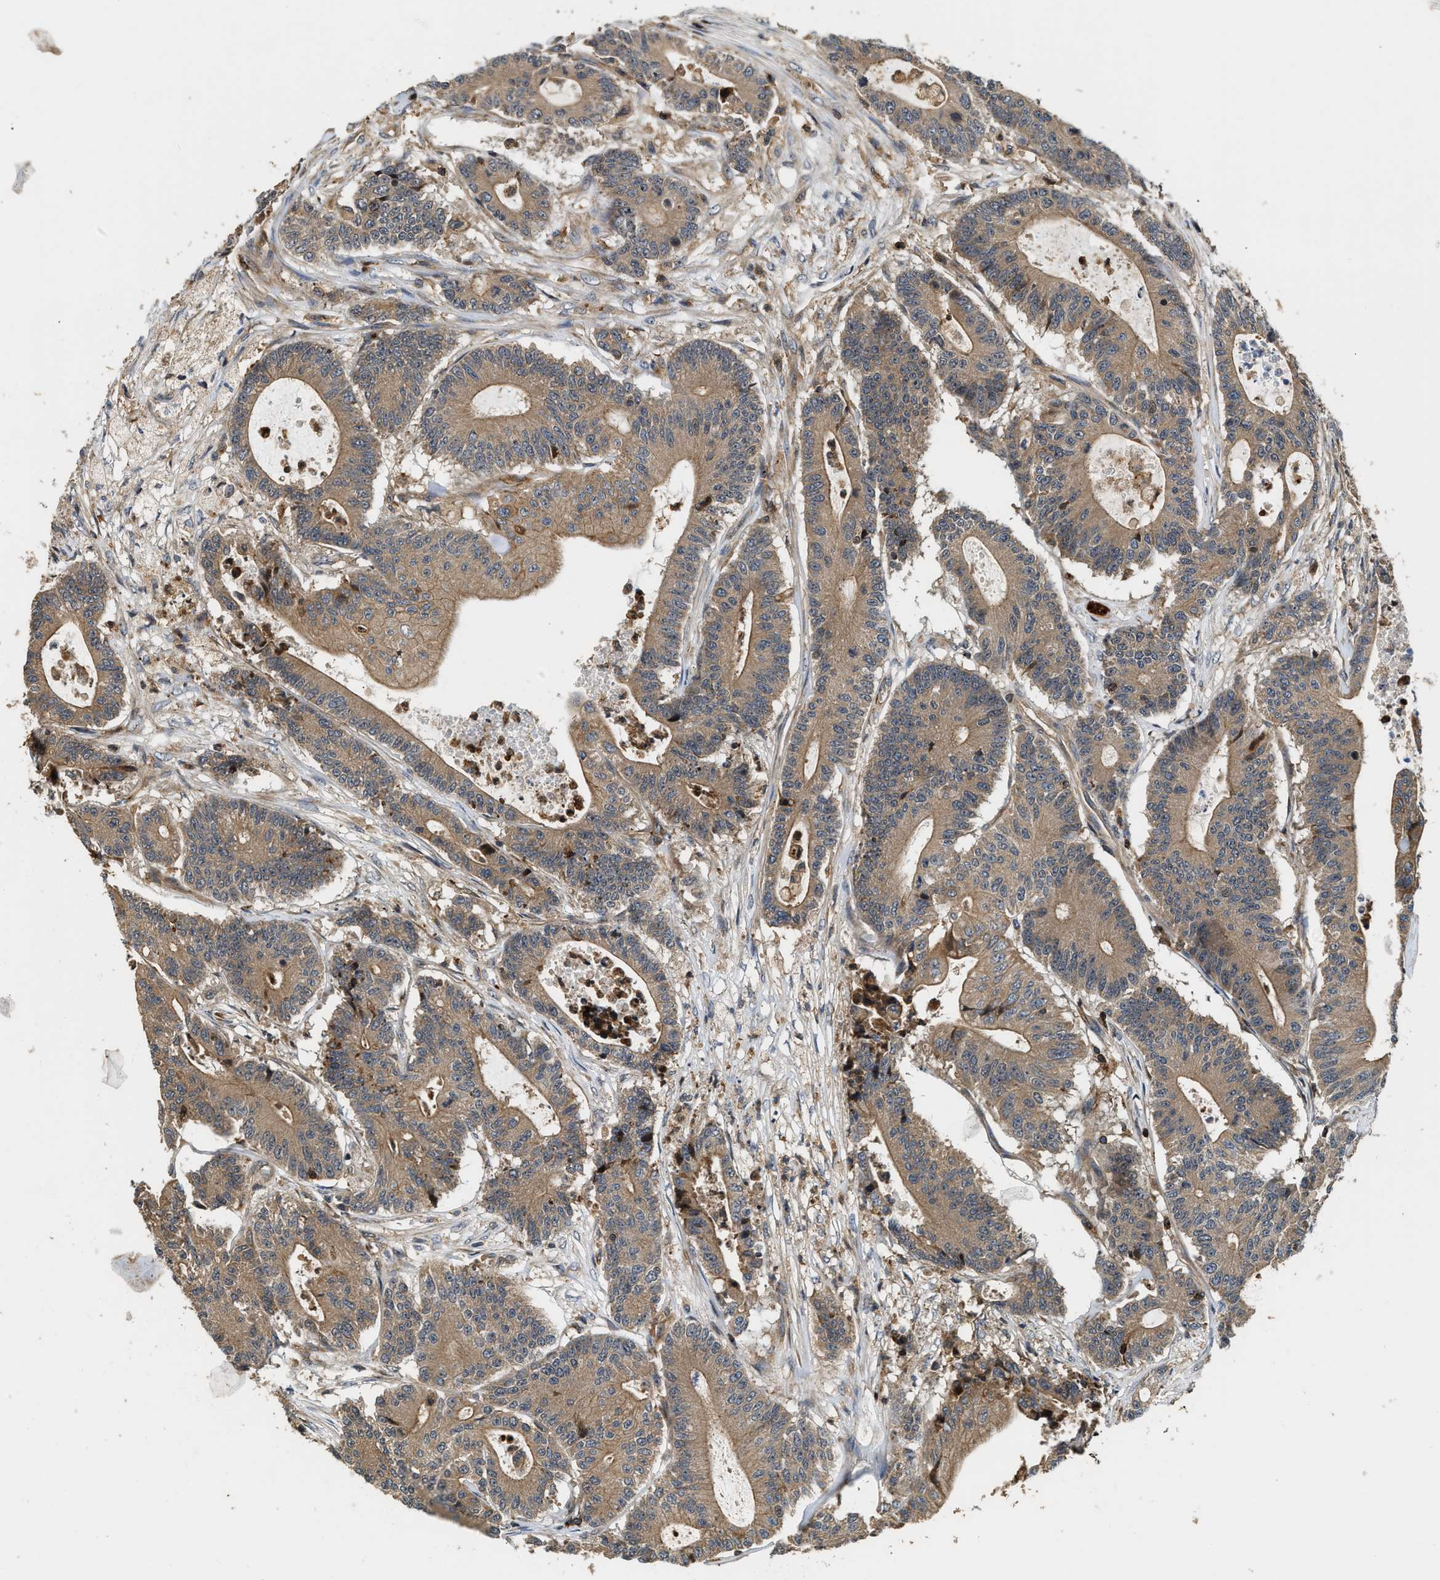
{"staining": {"intensity": "moderate", "quantity": ">75%", "location": "cytoplasmic/membranous"}, "tissue": "colorectal cancer", "cell_type": "Tumor cells", "image_type": "cancer", "snomed": [{"axis": "morphology", "description": "Adenocarcinoma, NOS"}, {"axis": "topography", "description": "Colon"}], "caption": "A photomicrograph of human adenocarcinoma (colorectal) stained for a protein displays moderate cytoplasmic/membranous brown staining in tumor cells. (DAB = brown stain, brightfield microscopy at high magnification).", "gene": "SNX5", "patient": {"sex": "female", "age": 84}}